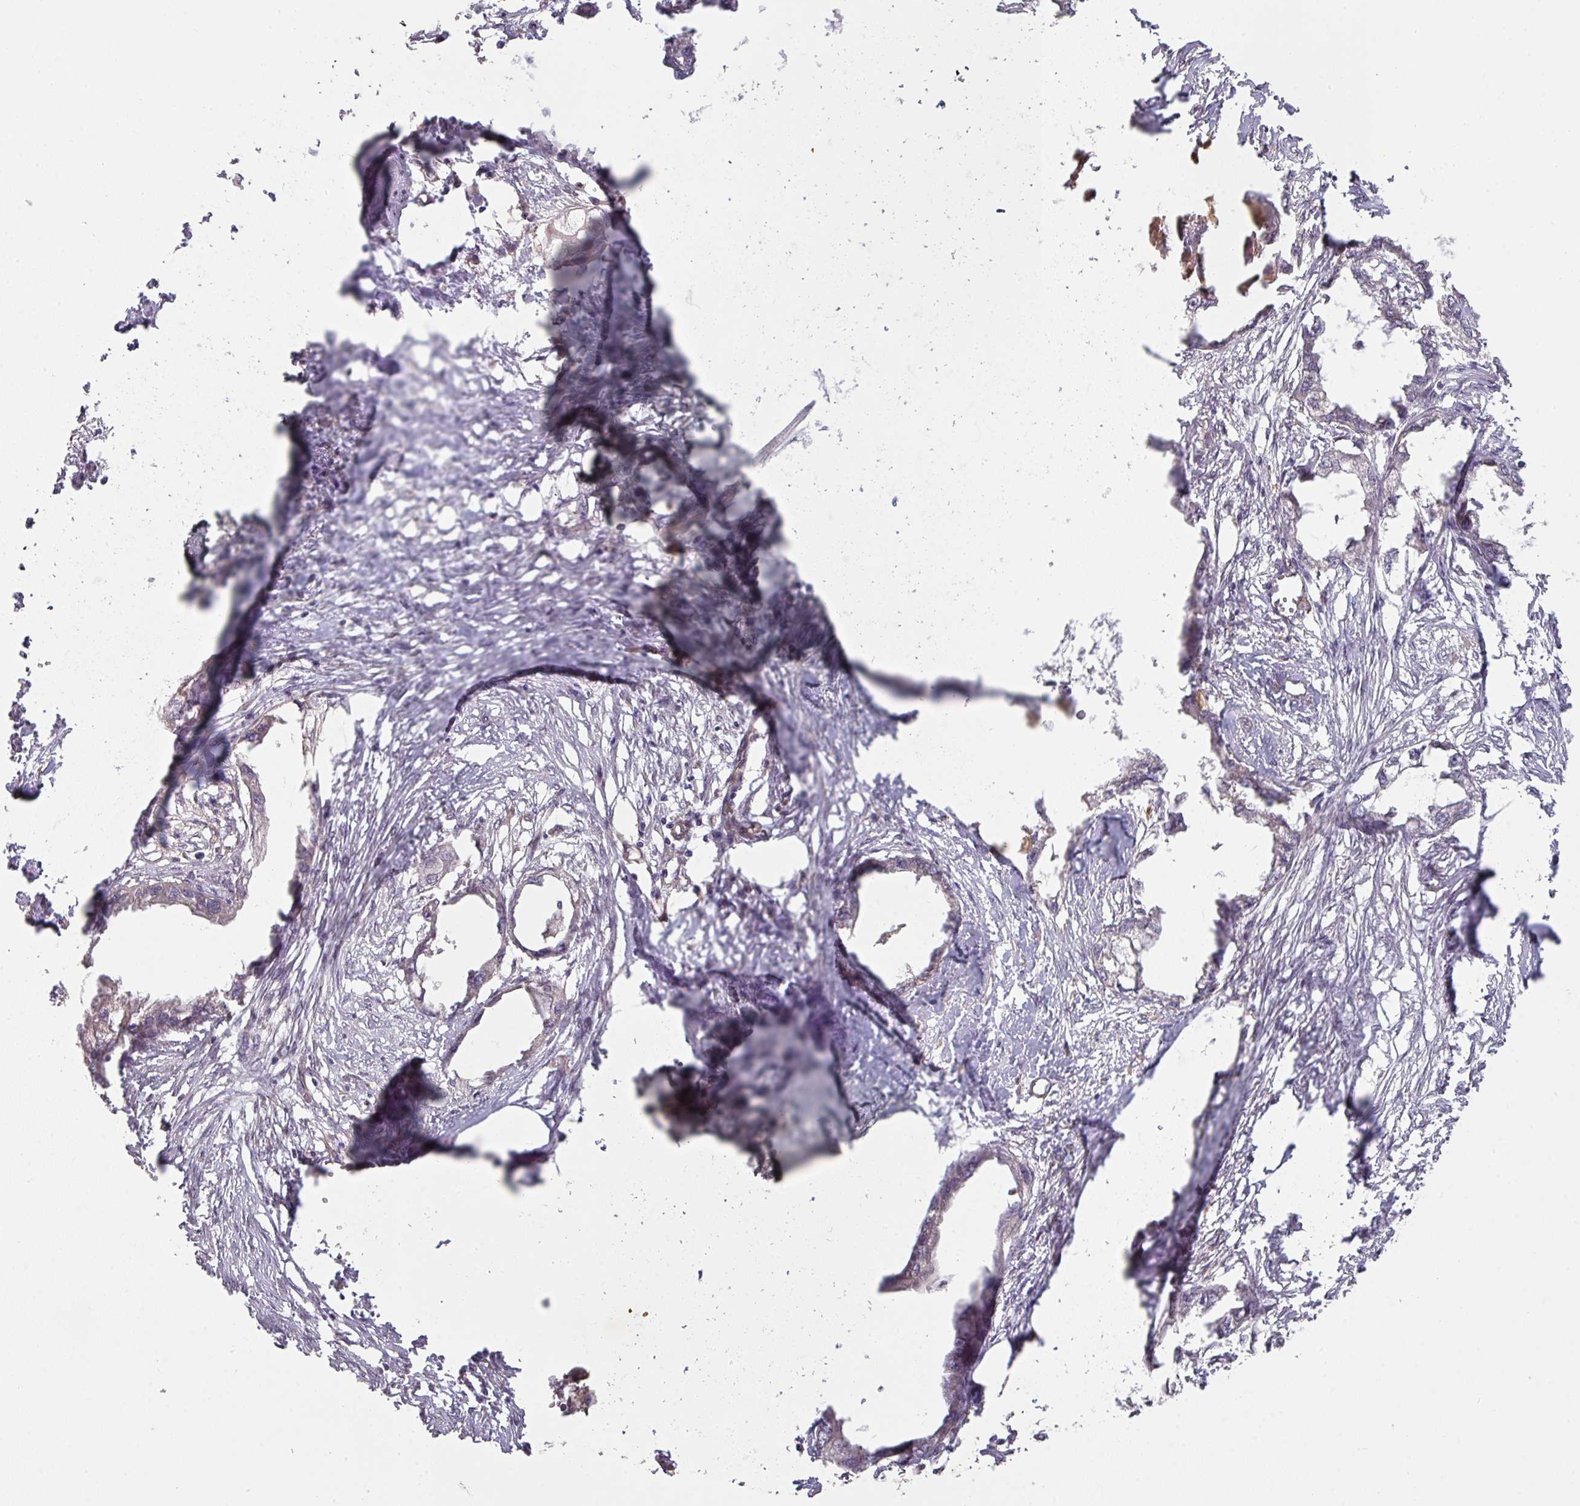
{"staining": {"intensity": "weak", "quantity": "<25%", "location": "cytoplasmic/membranous"}, "tissue": "endometrial cancer", "cell_type": "Tumor cells", "image_type": "cancer", "snomed": [{"axis": "morphology", "description": "Adenocarcinoma, NOS"}, {"axis": "morphology", "description": "Adenocarcinoma, metastatic, NOS"}, {"axis": "topography", "description": "Adipose tissue"}, {"axis": "topography", "description": "Endometrium"}], "caption": "The photomicrograph shows no significant positivity in tumor cells of endometrial cancer.", "gene": "CYFIP2", "patient": {"sex": "female", "age": 67}}